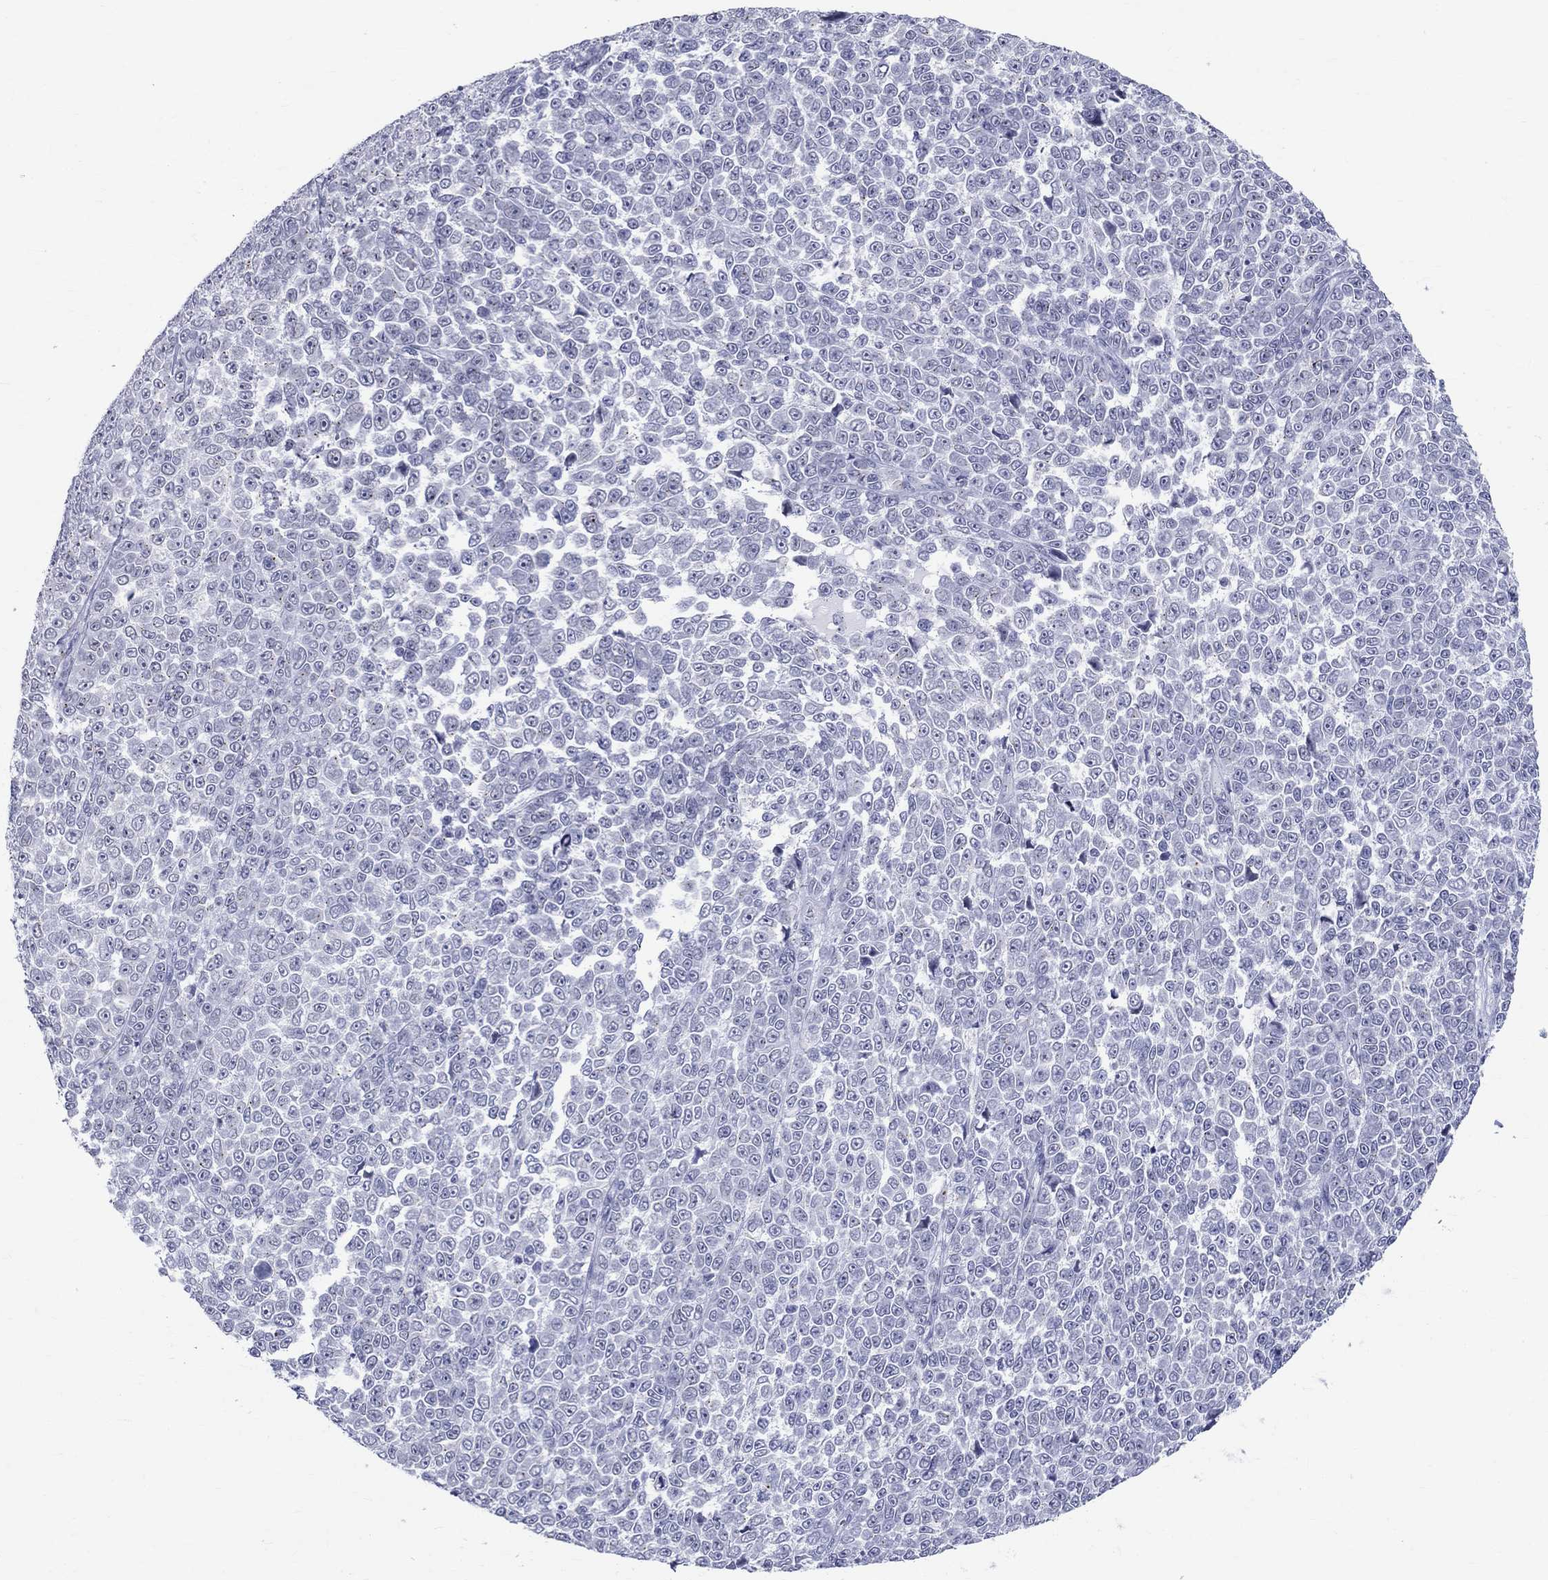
{"staining": {"intensity": "weak", "quantity": "<25%", "location": "cytoplasmic/membranous"}, "tissue": "melanoma", "cell_type": "Tumor cells", "image_type": "cancer", "snomed": [{"axis": "morphology", "description": "Malignant melanoma, NOS"}, {"axis": "topography", "description": "Skin"}], "caption": "Tumor cells show no significant expression in malignant melanoma.", "gene": "CEP43", "patient": {"sex": "female", "age": 95}}